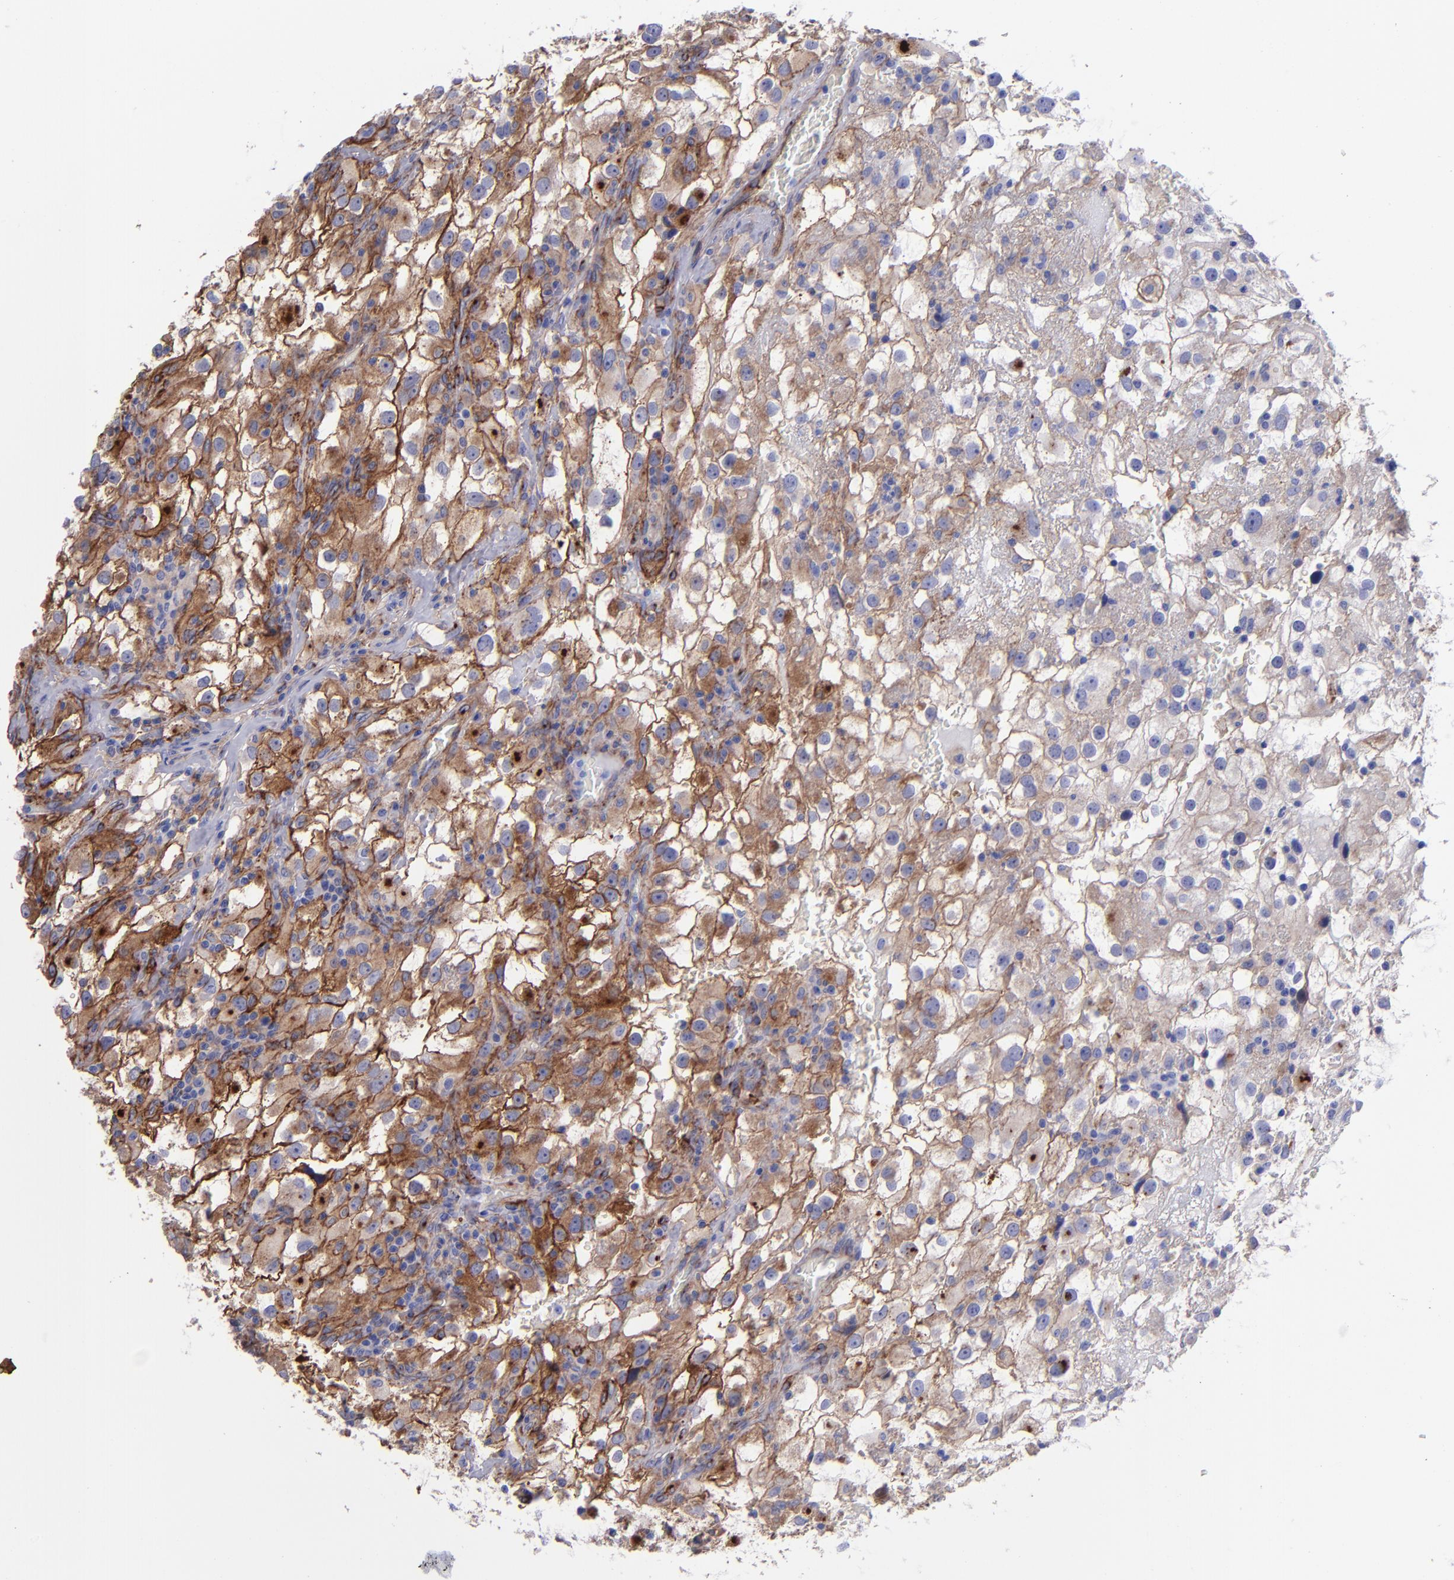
{"staining": {"intensity": "moderate", "quantity": ">75%", "location": "cytoplasmic/membranous"}, "tissue": "renal cancer", "cell_type": "Tumor cells", "image_type": "cancer", "snomed": [{"axis": "morphology", "description": "Adenocarcinoma, NOS"}, {"axis": "topography", "description": "Kidney"}], "caption": "Tumor cells demonstrate medium levels of moderate cytoplasmic/membranous positivity in approximately >75% of cells in renal cancer.", "gene": "ITGAV", "patient": {"sex": "female", "age": 52}}